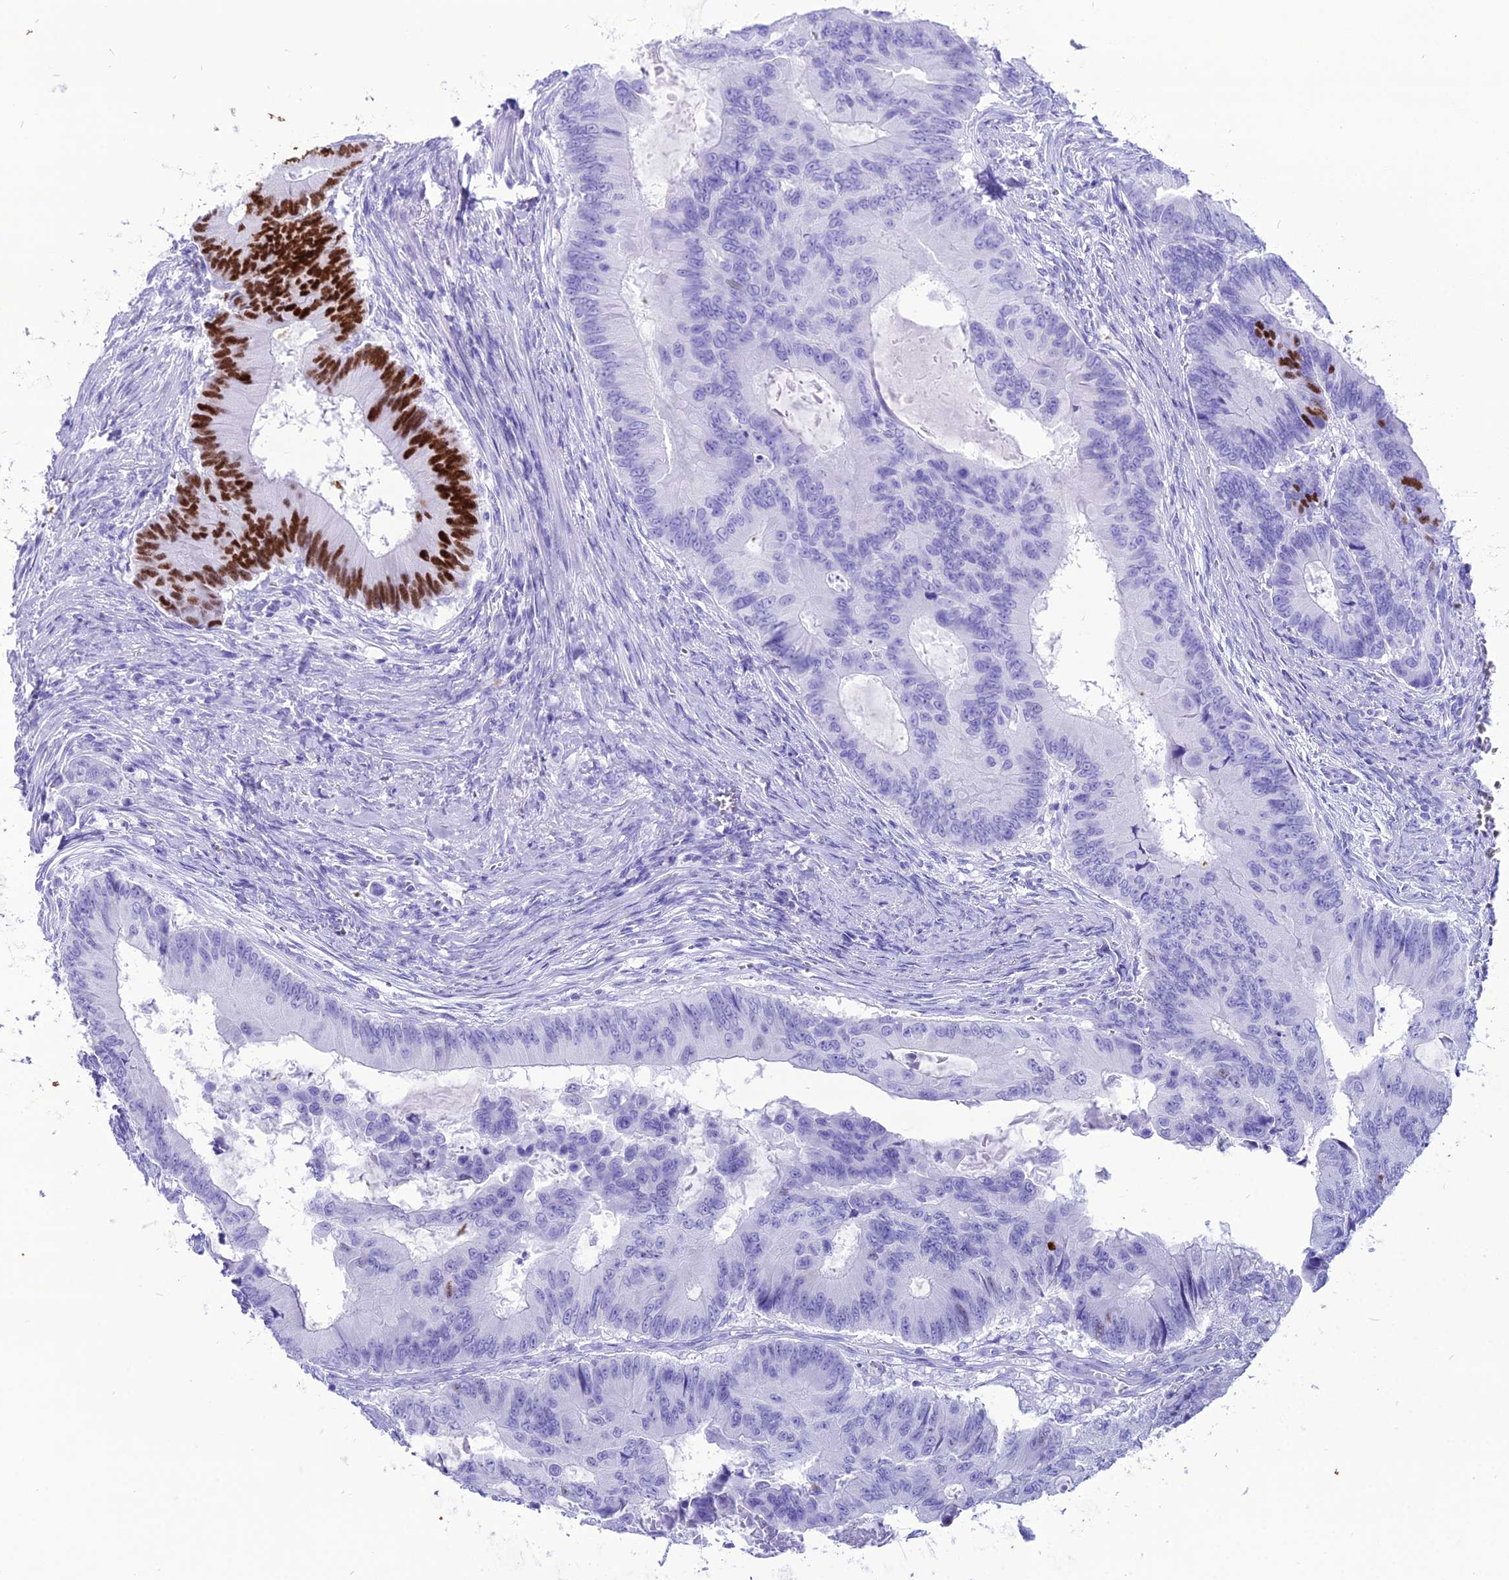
{"staining": {"intensity": "strong", "quantity": "<25%", "location": "nuclear"}, "tissue": "colorectal cancer", "cell_type": "Tumor cells", "image_type": "cancer", "snomed": [{"axis": "morphology", "description": "Adenocarcinoma, NOS"}, {"axis": "topography", "description": "Colon"}], "caption": "Tumor cells display medium levels of strong nuclear positivity in about <25% of cells in human colorectal adenocarcinoma. (DAB (3,3'-diaminobenzidine) = brown stain, brightfield microscopy at high magnification).", "gene": "PNMA5", "patient": {"sex": "male", "age": 85}}